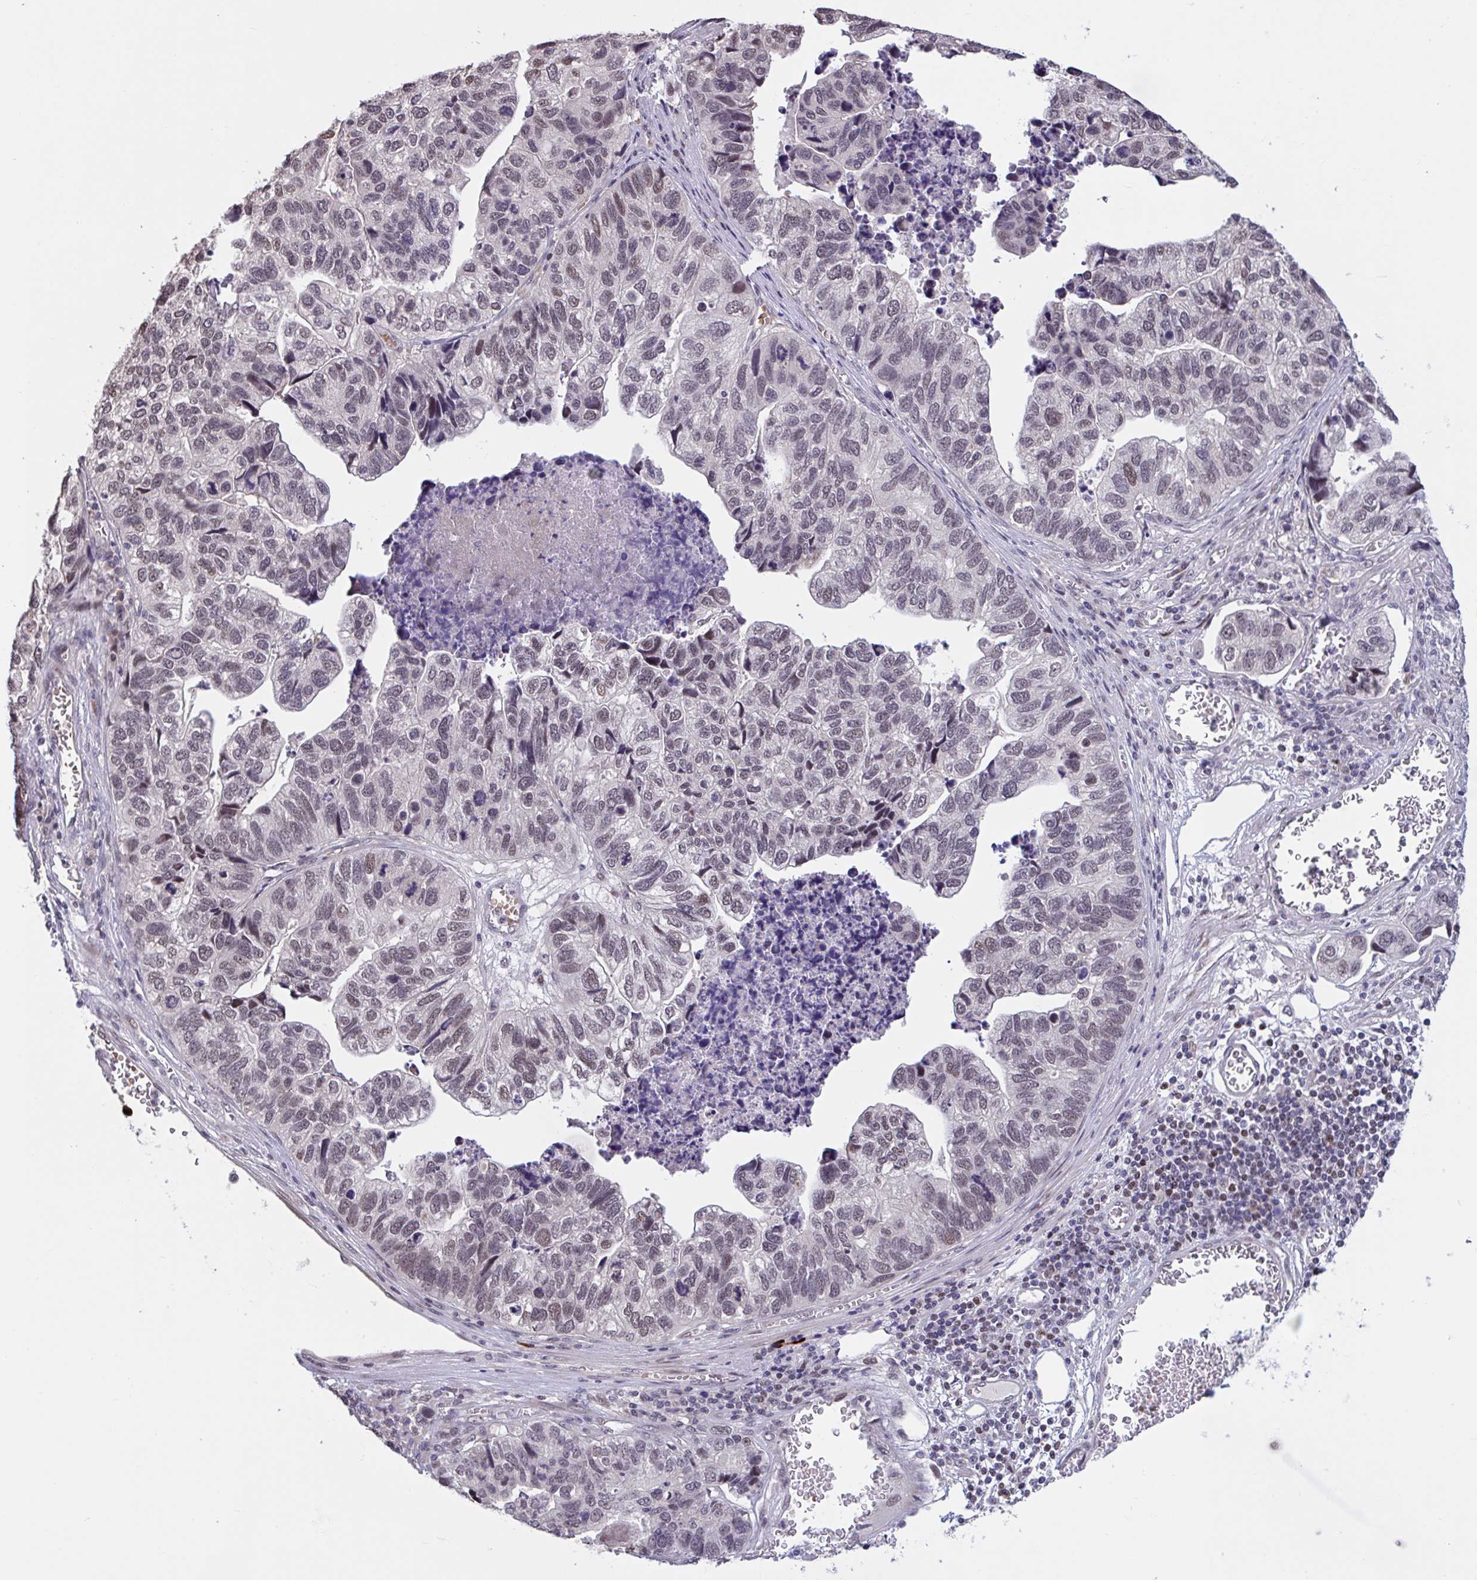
{"staining": {"intensity": "moderate", "quantity": "<25%", "location": "nuclear"}, "tissue": "stomach cancer", "cell_type": "Tumor cells", "image_type": "cancer", "snomed": [{"axis": "morphology", "description": "Adenocarcinoma, NOS"}, {"axis": "topography", "description": "Stomach, upper"}], "caption": "Adenocarcinoma (stomach) was stained to show a protein in brown. There is low levels of moderate nuclear staining in approximately <25% of tumor cells.", "gene": "ZNF414", "patient": {"sex": "female", "age": 67}}